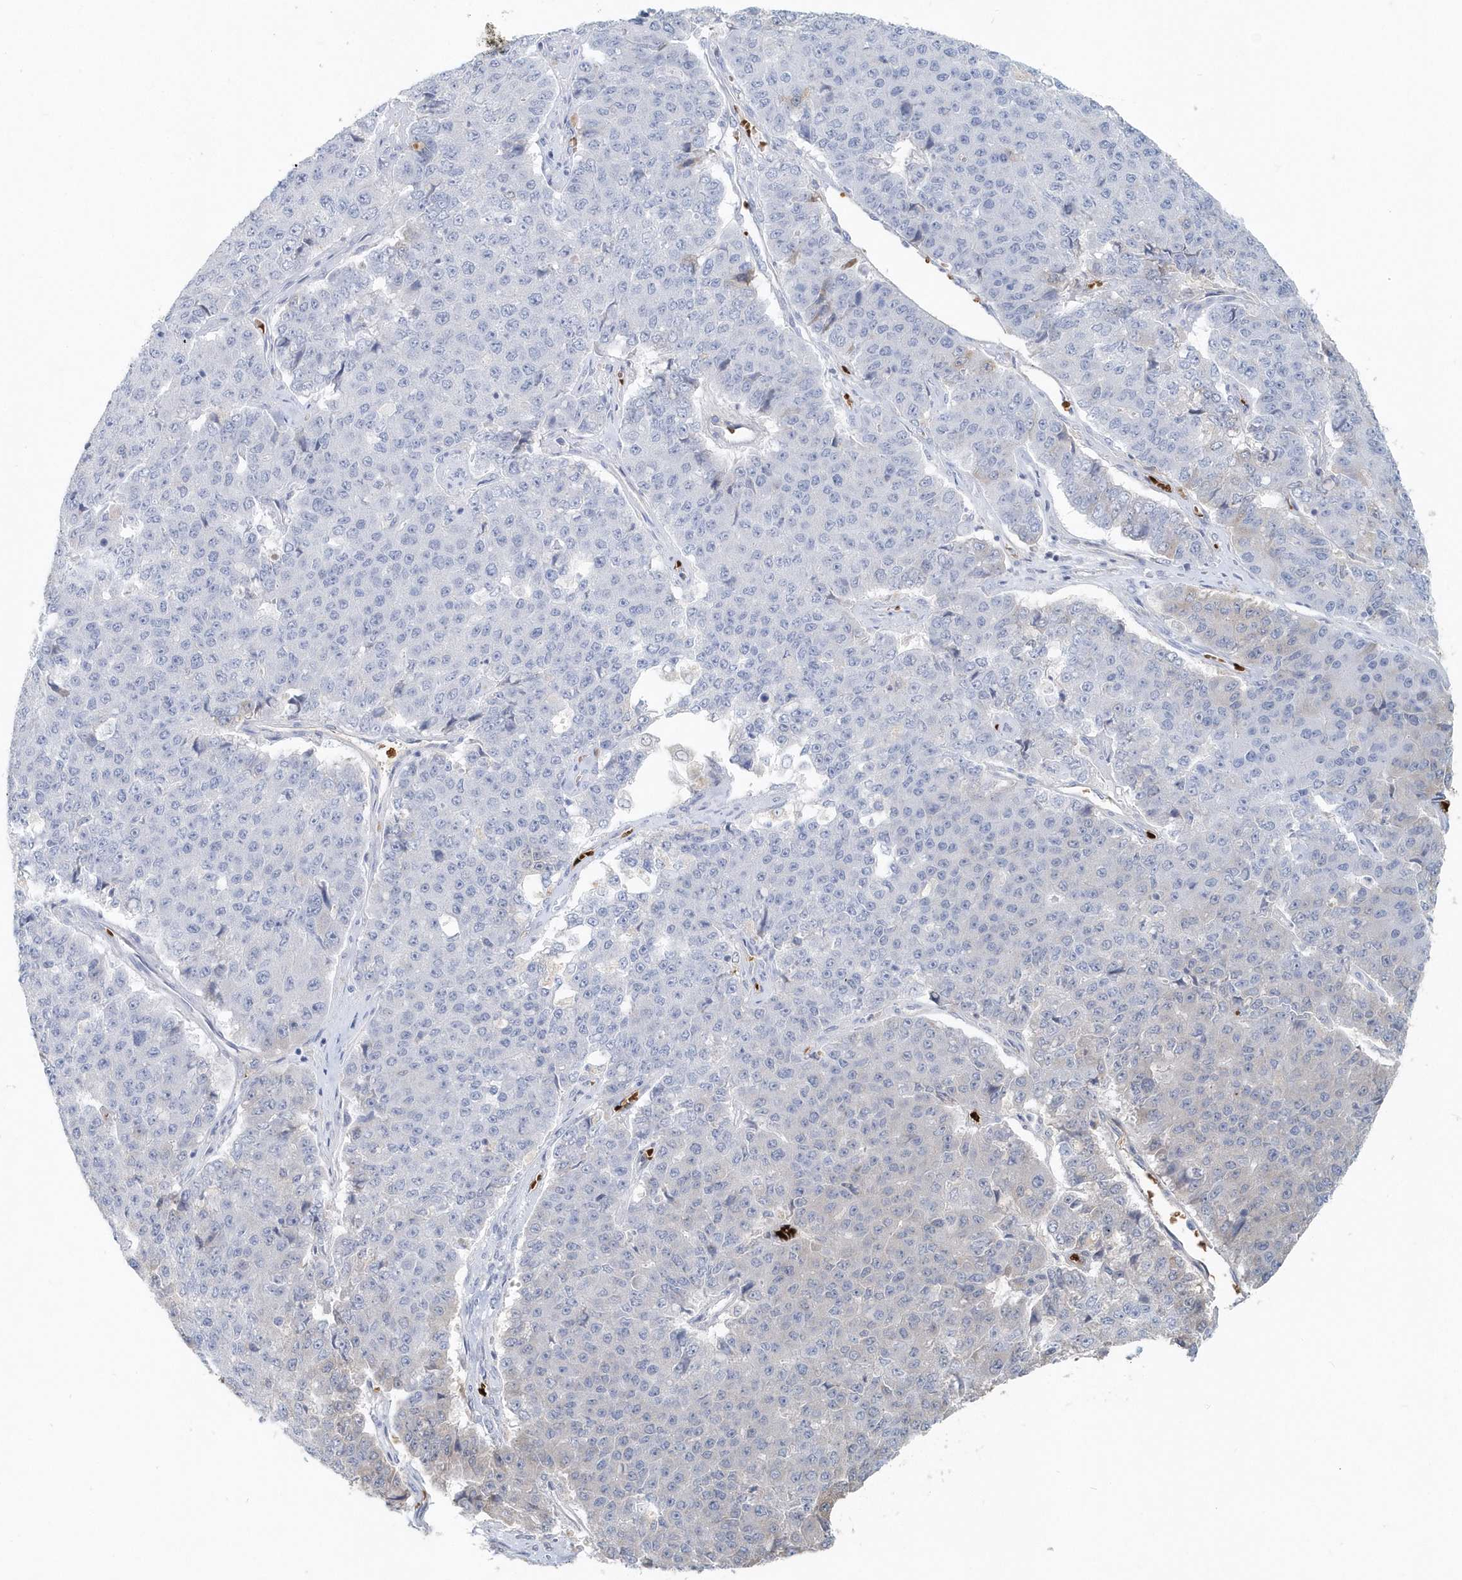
{"staining": {"intensity": "weak", "quantity": "<25%", "location": "cytoplasmic/membranous"}, "tissue": "pancreatic cancer", "cell_type": "Tumor cells", "image_type": "cancer", "snomed": [{"axis": "morphology", "description": "Adenocarcinoma, NOS"}, {"axis": "topography", "description": "Pancreas"}], "caption": "Human pancreatic adenocarcinoma stained for a protein using immunohistochemistry reveals no positivity in tumor cells.", "gene": "HBA2", "patient": {"sex": "male", "age": 50}}